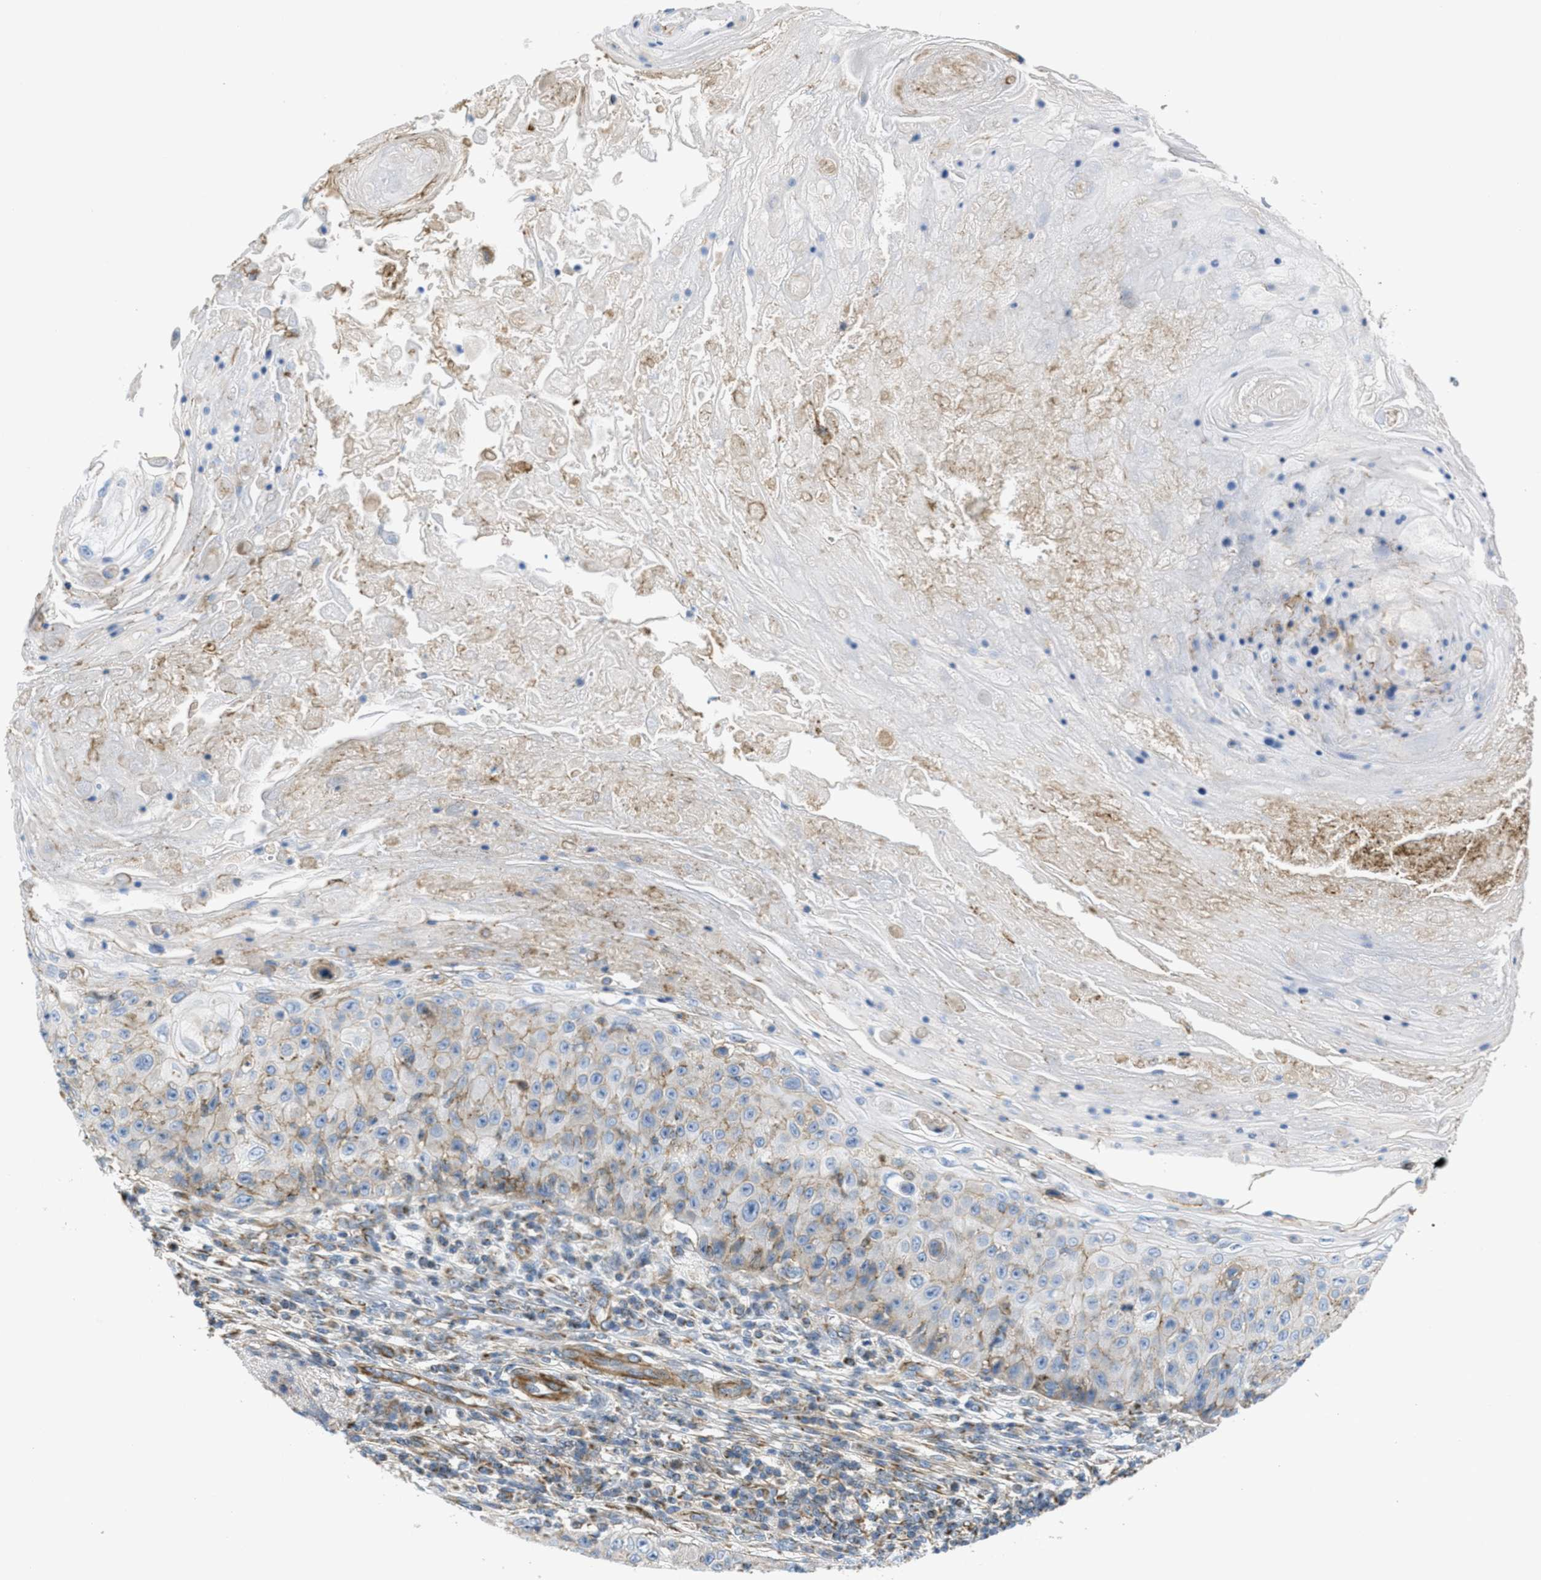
{"staining": {"intensity": "moderate", "quantity": "25%-75%", "location": "cytoplasmic/membranous"}, "tissue": "skin cancer", "cell_type": "Tumor cells", "image_type": "cancer", "snomed": [{"axis": "morphology", "description": "Squamous cell carcinoma, NOS"}, {"axis": "topography", "description": "Skin"}], "caption": "Skin squamous cell carcinoma stained with a protein marker exhibits moderate staining in tumor cells.", "gene": "BTN3A1", "patient": {"sex": "male", "age": 86}}